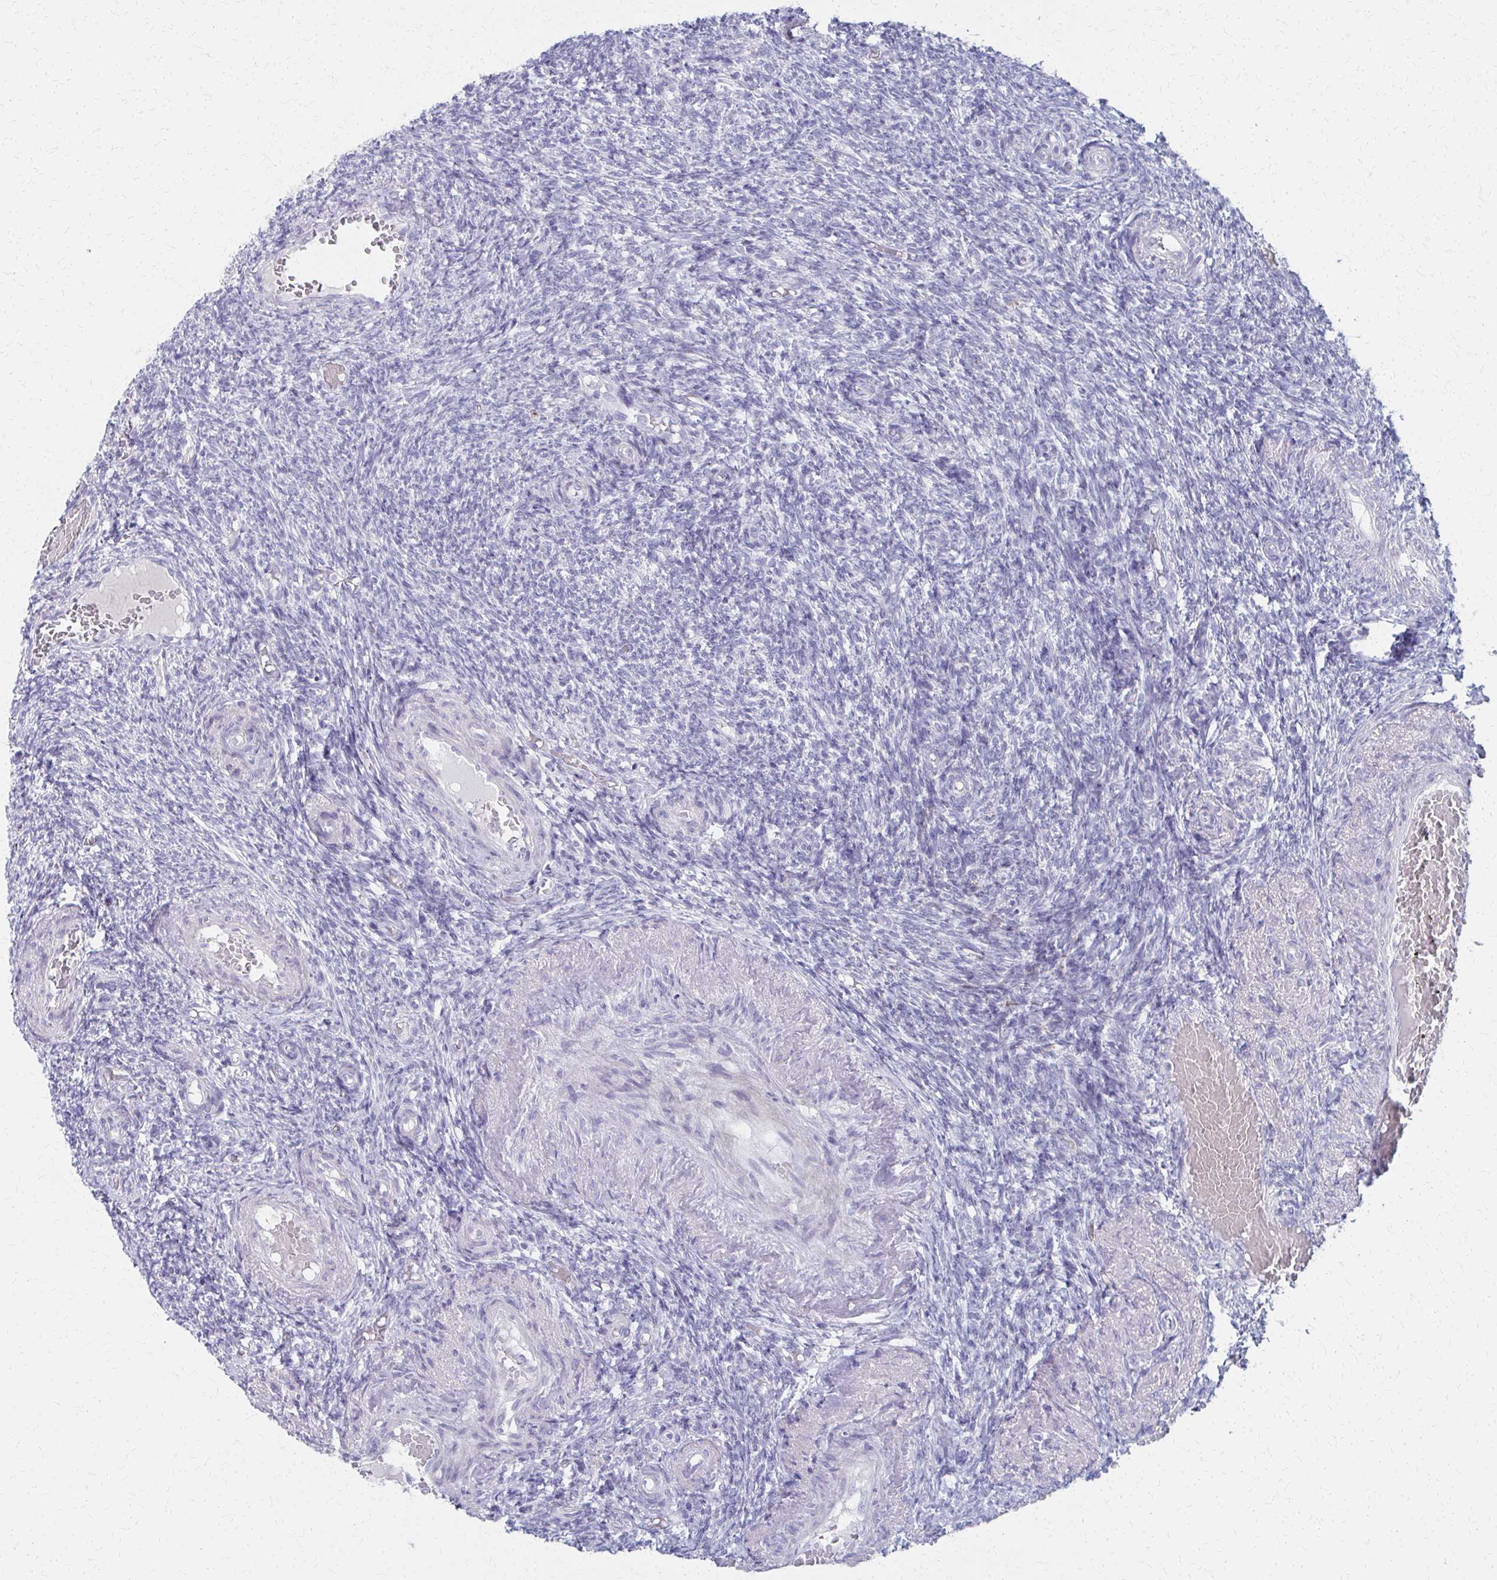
{"staining": {"intensity": "negative", "quantity": "none", "location": "none"}, "tissue": "ovary", "cell_type": "Follicle cells", "image_type": "normal", "snomed": [{"axis": "morphology", "description": "Normal tissue, NOS"}, {"axis": "topography", "description": "Ovary"}], "caption": "Immunohistochemistry (IHC) of unremarkable ovary exhibits no positivity in follicle cells.", "gene": "MS4A2", "patient": {"sex": "female", "age": 39}}